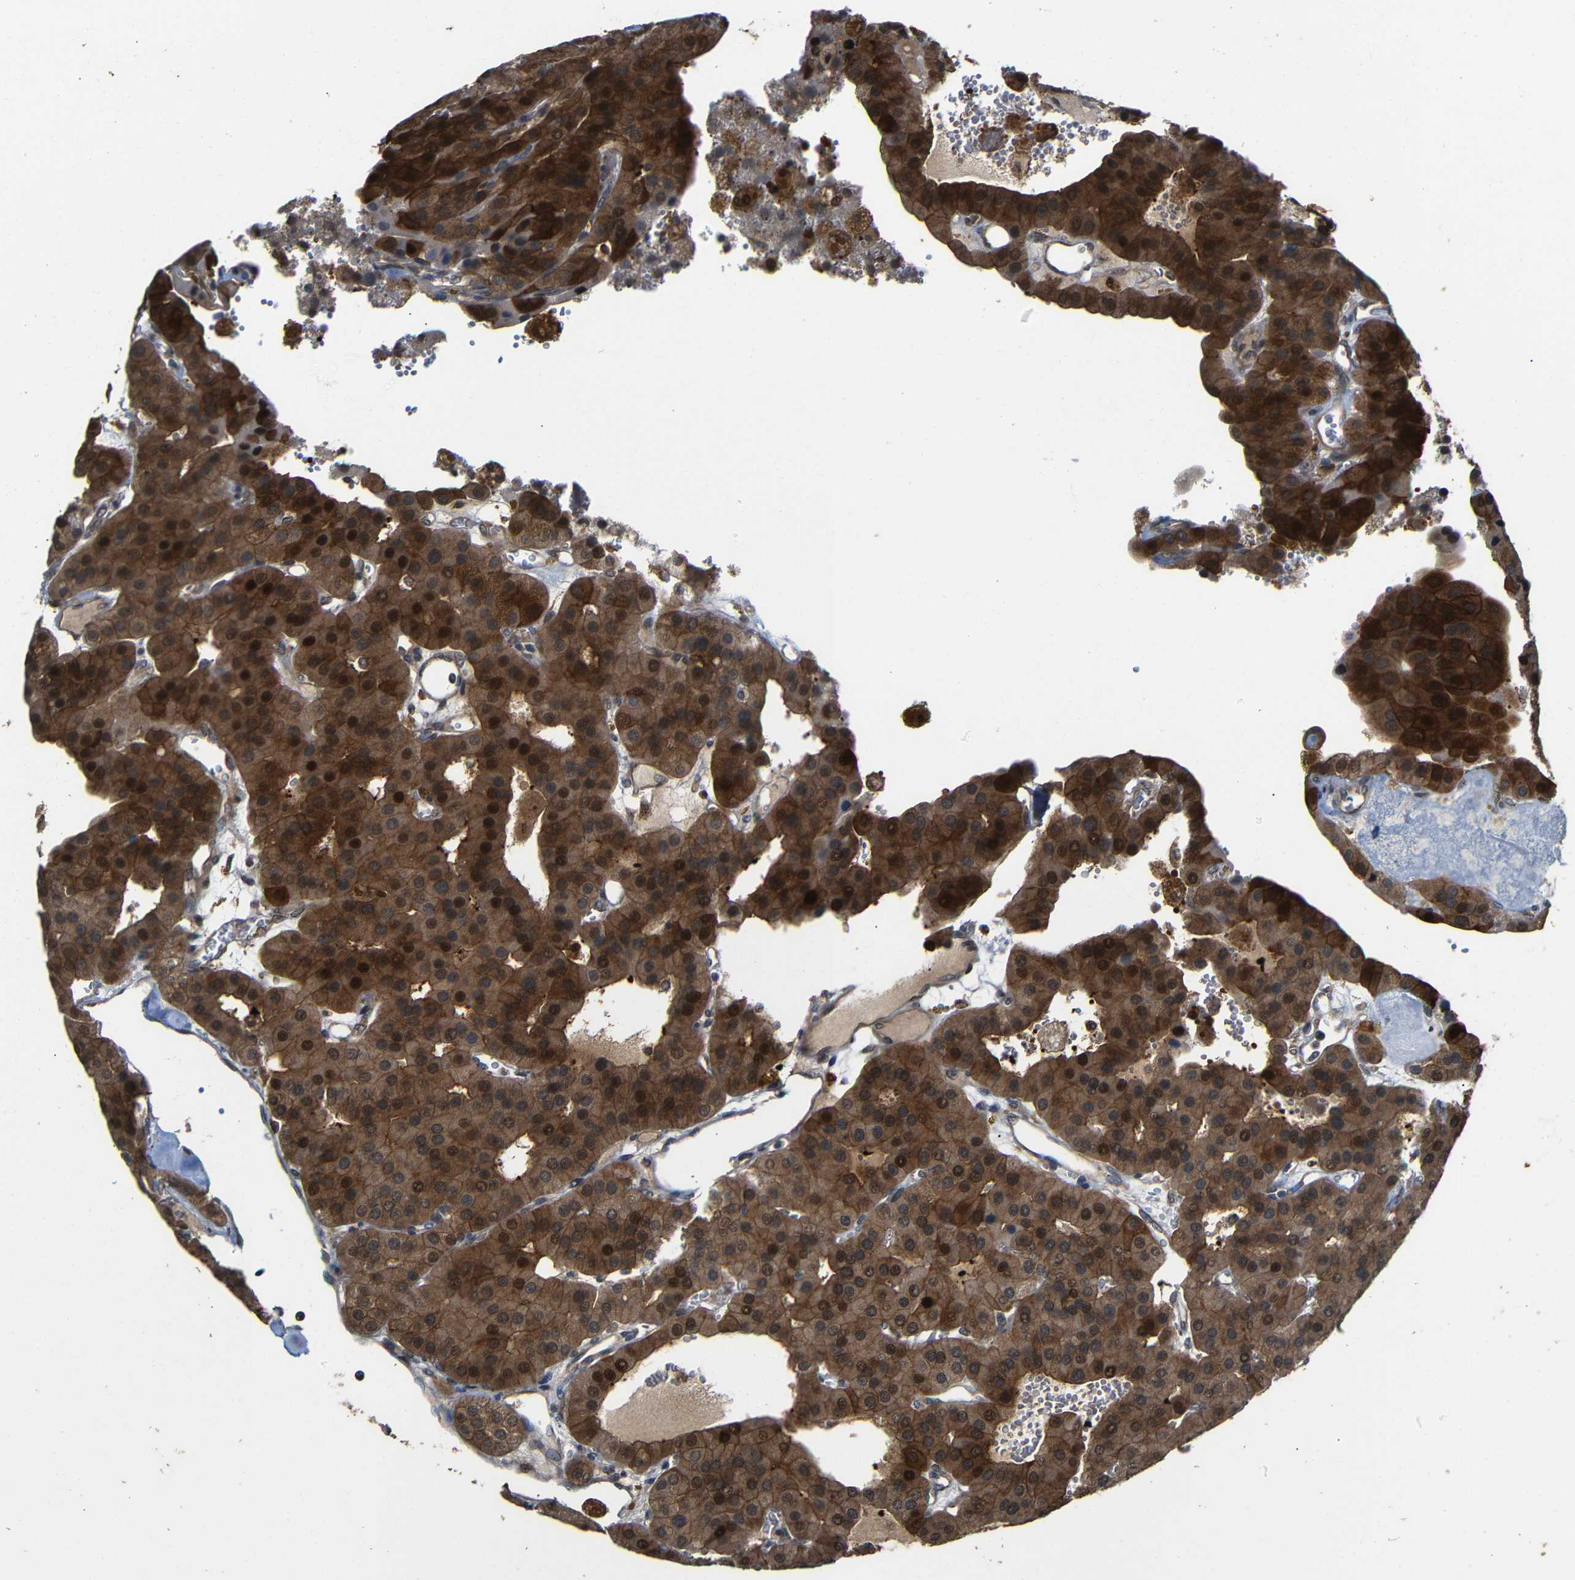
{"staining": {"intensity": "strong", "quantity": "25%-75%", "location": "cytoplasmic/membranous,nuclear"}, "tissue": "parathyroid gland", "cell_type": "Glandular cells", "image_type": "normal", "snomed": [{"axis": "morphology", "description": "Normal tissue, NOS"}, {"axis": "morphology", "description": "Adenoma, NOS"}, {"axis": "topography", "description": "Parathyroid gland"}], "caption": "The micrograph shows a brown stain indicating the presence of a protein in the cytoplasmic/membranous,nuclear of glandular cells in parathyroid gland. The protein of interest is stained brown, and the nuclei are stained in blue (DAB (3,3'-diaminobenzidine) IHC with brightfield microscopy, high magnification).", "gene": "ATG12", "patient": {"sex": "female", "age": 86}}